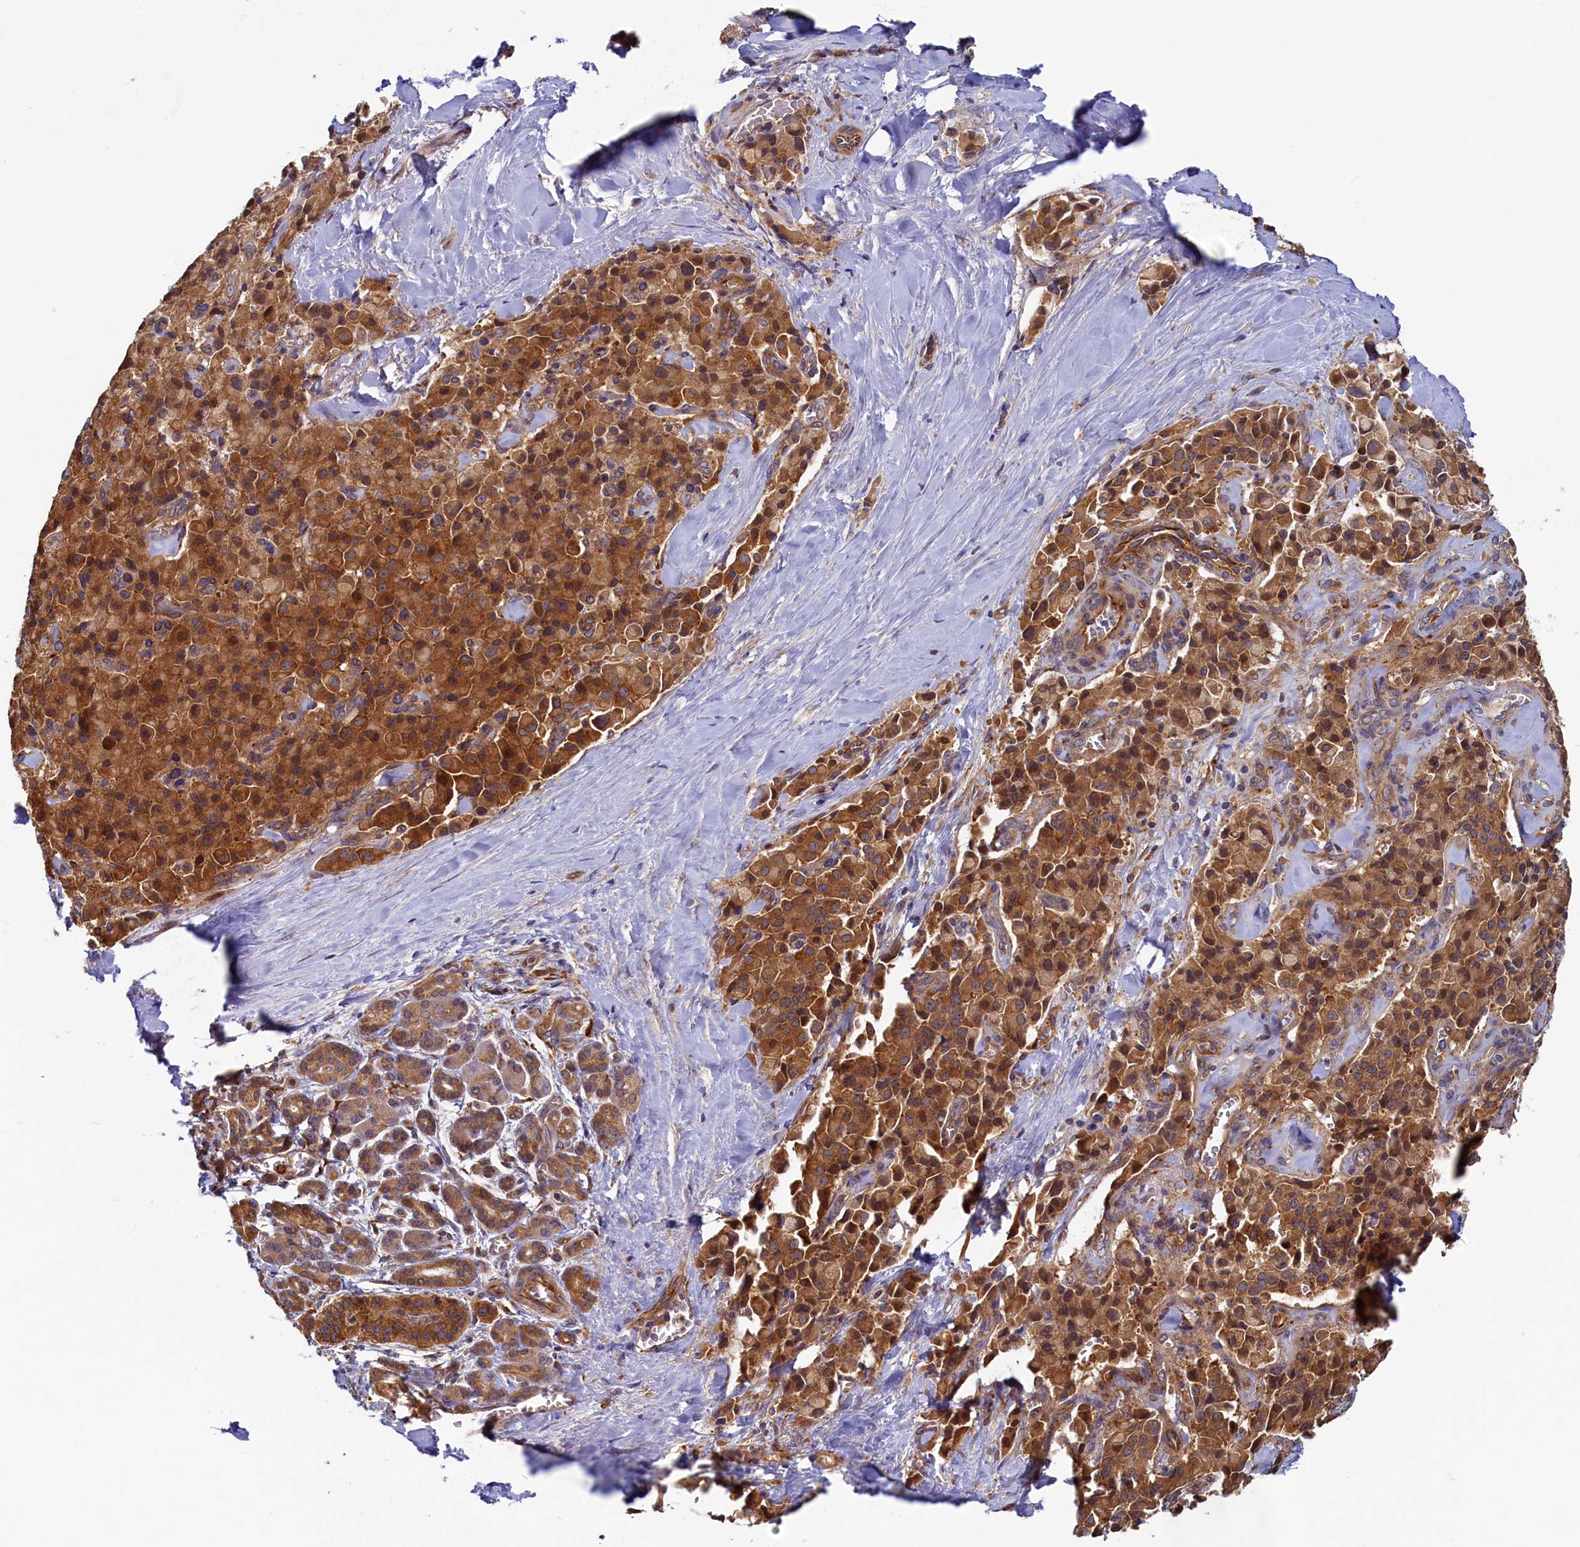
{"staining": {"intensity": "moderate", "quantity": ">75%", "location": "cytoplasmic/membranous,nuclear"}, "tissue": "pancreatic cancer", "cell_type": "Tumor cells", "image_type": "cancer", "snomed": [{"axis": "morphology", "description": "Adenocarcinoma, NOS"}, {"axis": "topography", "description": "Pancreas"}], "caption": "Immunohistochemical staining of human pancreatic cancer (adenocarcinoma) exhibits moderate cytoplasmic/membranous and nuclear protein positivity in approximately >75% of tumor cells.", "gene": "STX12", "patient": {"sex": "male", "age": 65}}